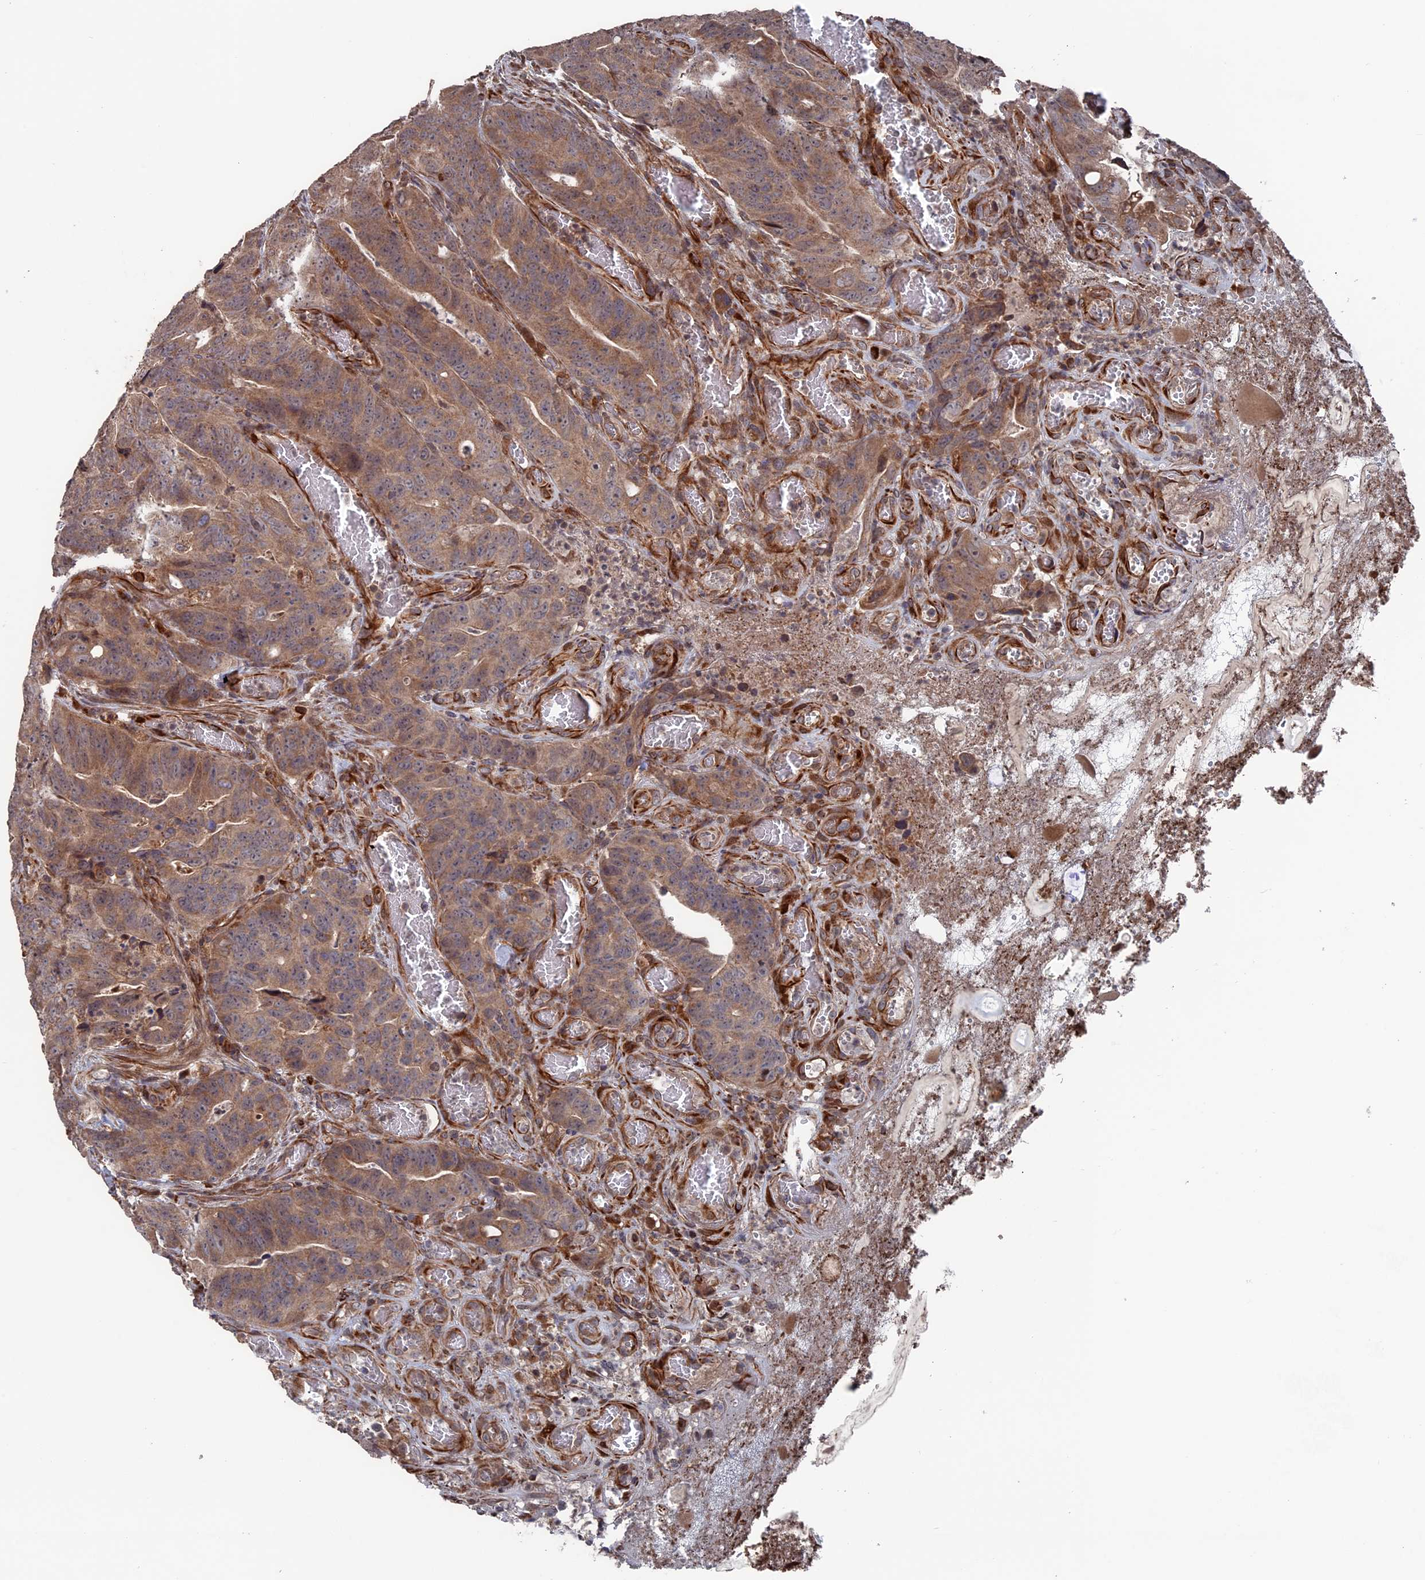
{"staining": {"intensity": "moderate", "quantity": ">75%", "location": "cytoplasmic/membranous"}, "tissue": "colorectal cancer", "cell_type": "Tumor cells", "image_type": "cancer", "snomed": [{"axis": "morphology", "description": "Adenocarcinoma, NOS"}, {"axis": "topography", "description": "Colon"}], "caption": "A brown stain labels moderate cytoplasmic/membranous positivity of a protein in human colorectal adenocarcinoma tumor cells.", "gene": "PLA2G15", "patient": {"sex": "female", "age": 82}}